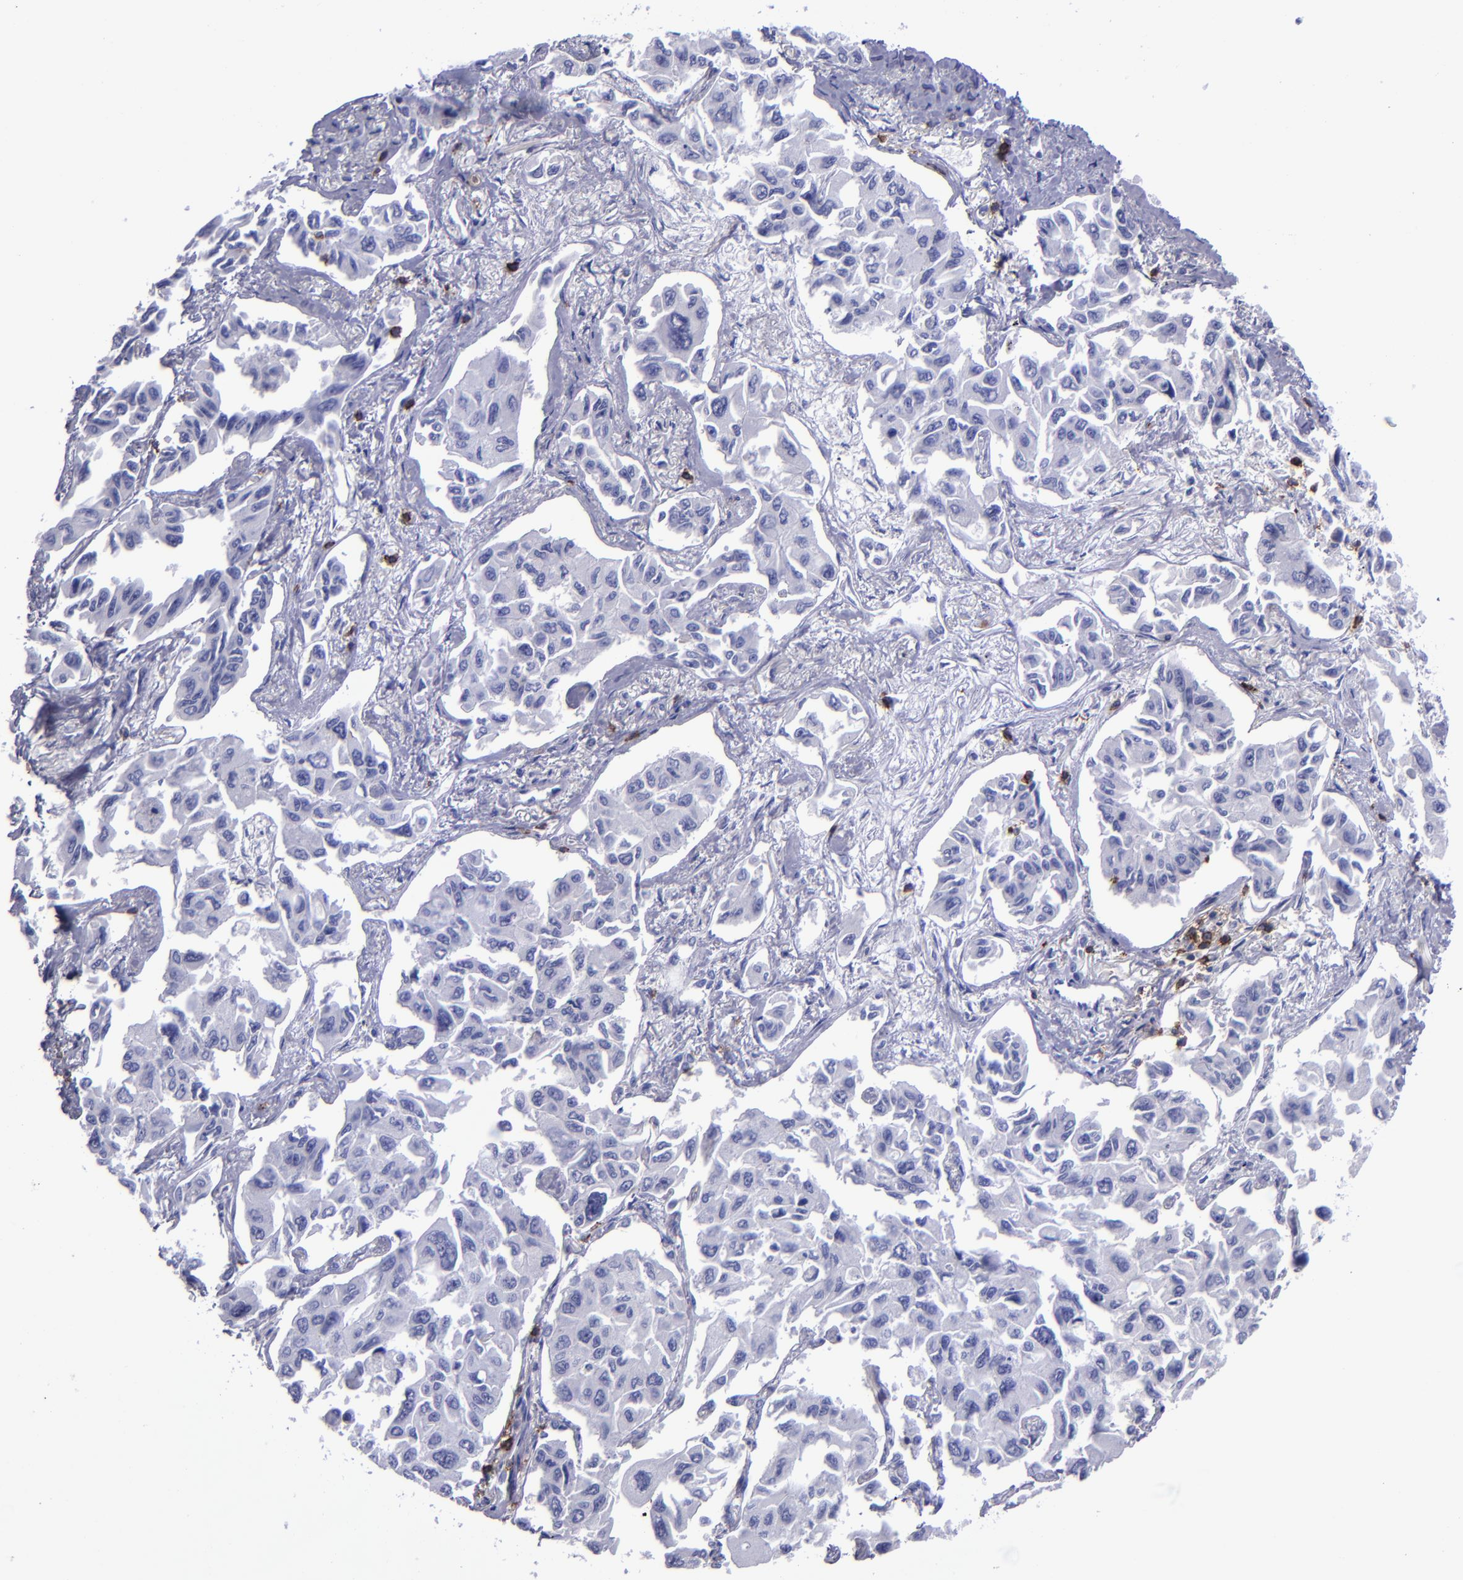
{"staining": {"intensity": "negative", "quantity": "none", "location": "none"}, "tissue": "lung cancer", "cell_type": "Tumor cells", "image_type": "cancer", "snomed": [{"axis": "morphology", "description": "Adenocarcinoma, NOS"}, {"axis": "topography", "description": "Lung"}], "caption": "The micrograph reveals no staining of tumor cells in lung cancer.", "gene": "CD6", "patient": {"sex": "male", "age": 64}}